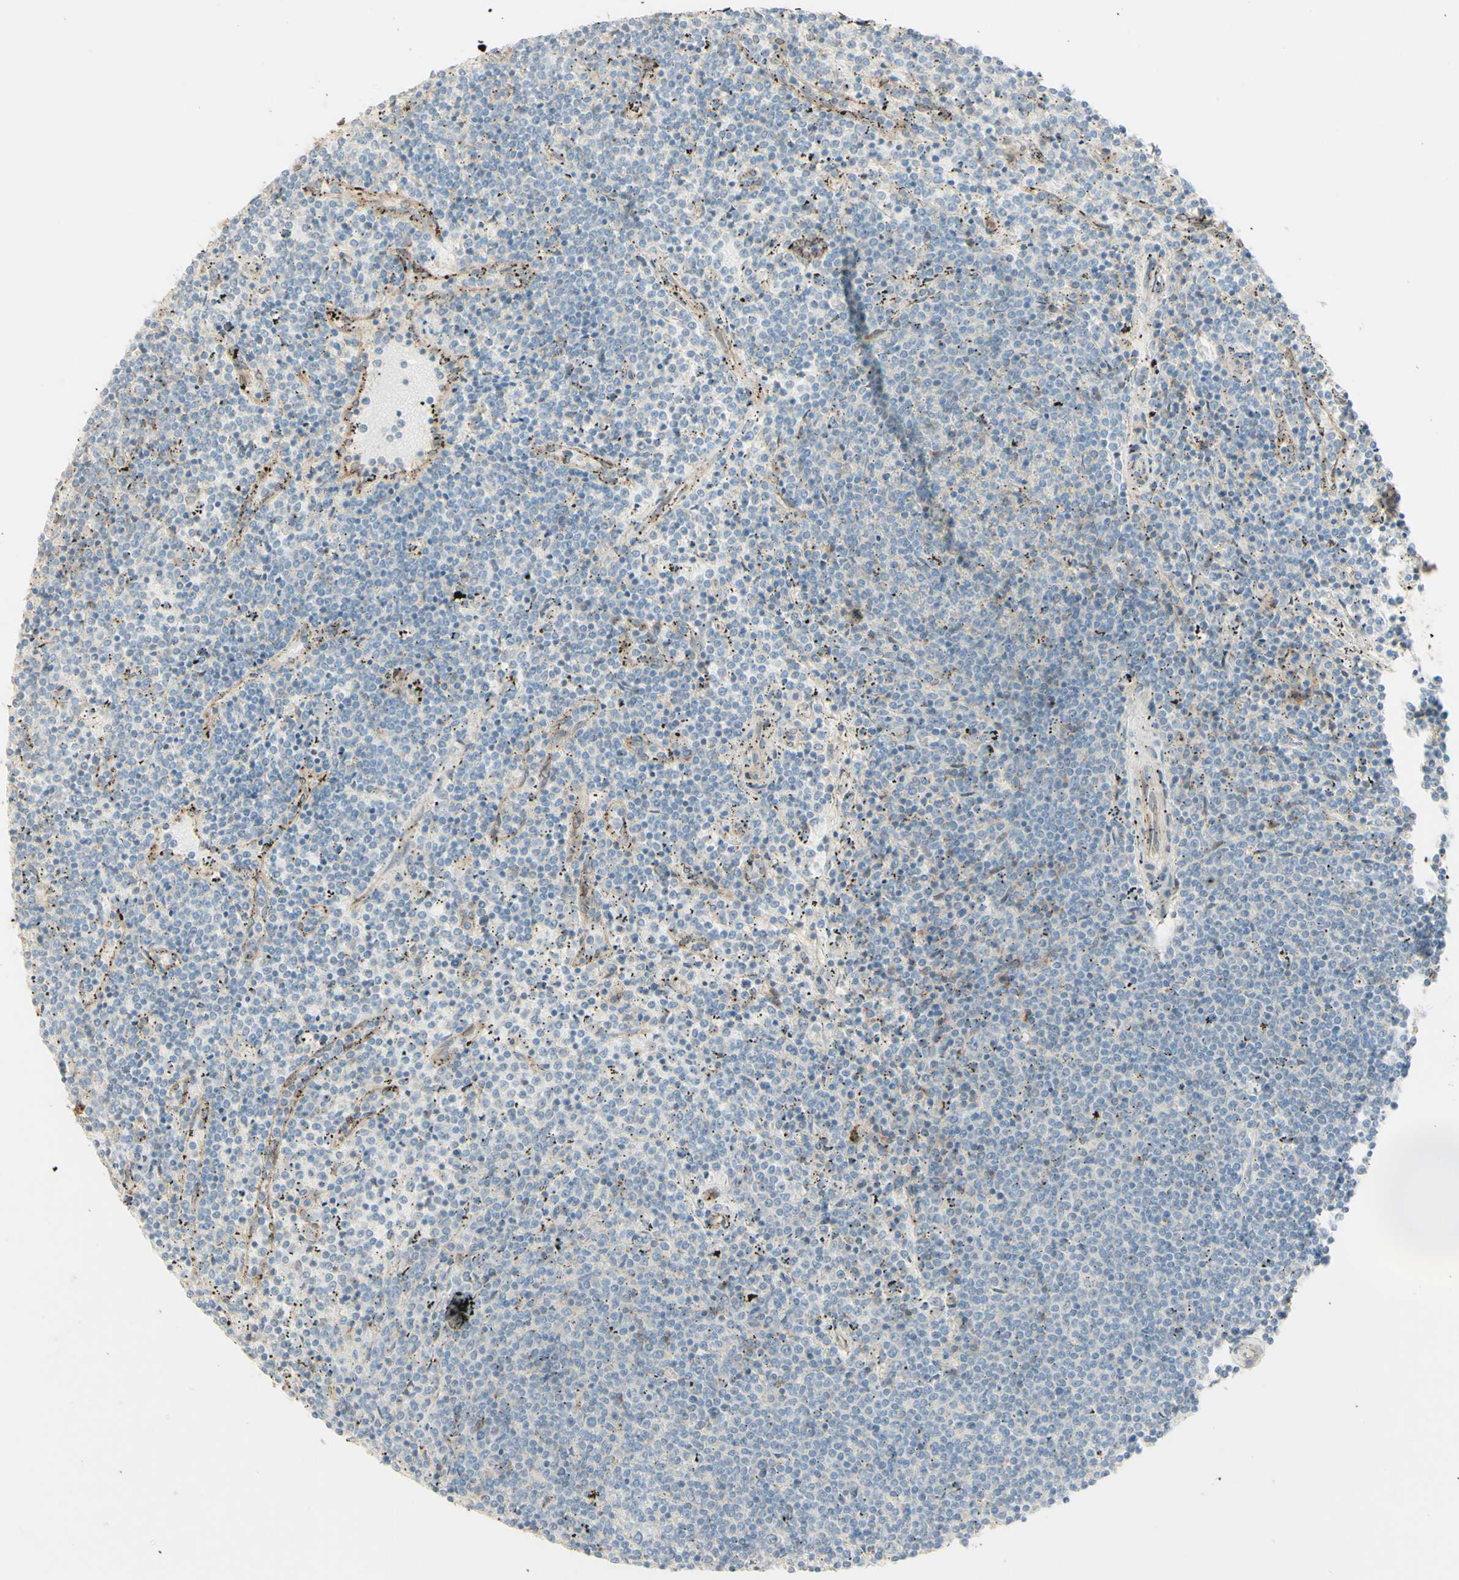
{"staining": {"intensity": "negative", "quantity": "none", "location": "none"}, "tissue": "lymphoma", "cell_type": "Tumor cells", "image_type": "cancer", "snomed": [{"axis": "morphology", "description": "Malignant lymphoma, non-Hodgkin's type, Low grade"}, {"axis": "topography", "description": "Spleen"}], "caption": "Immunohistochemical staining of human malignant lymphoma, non-Hodgkin's type (low-grade) shows no significant staining in tumor cells.", "gene": "RNF149", "patient": {"sex": "female", "age": 50}}